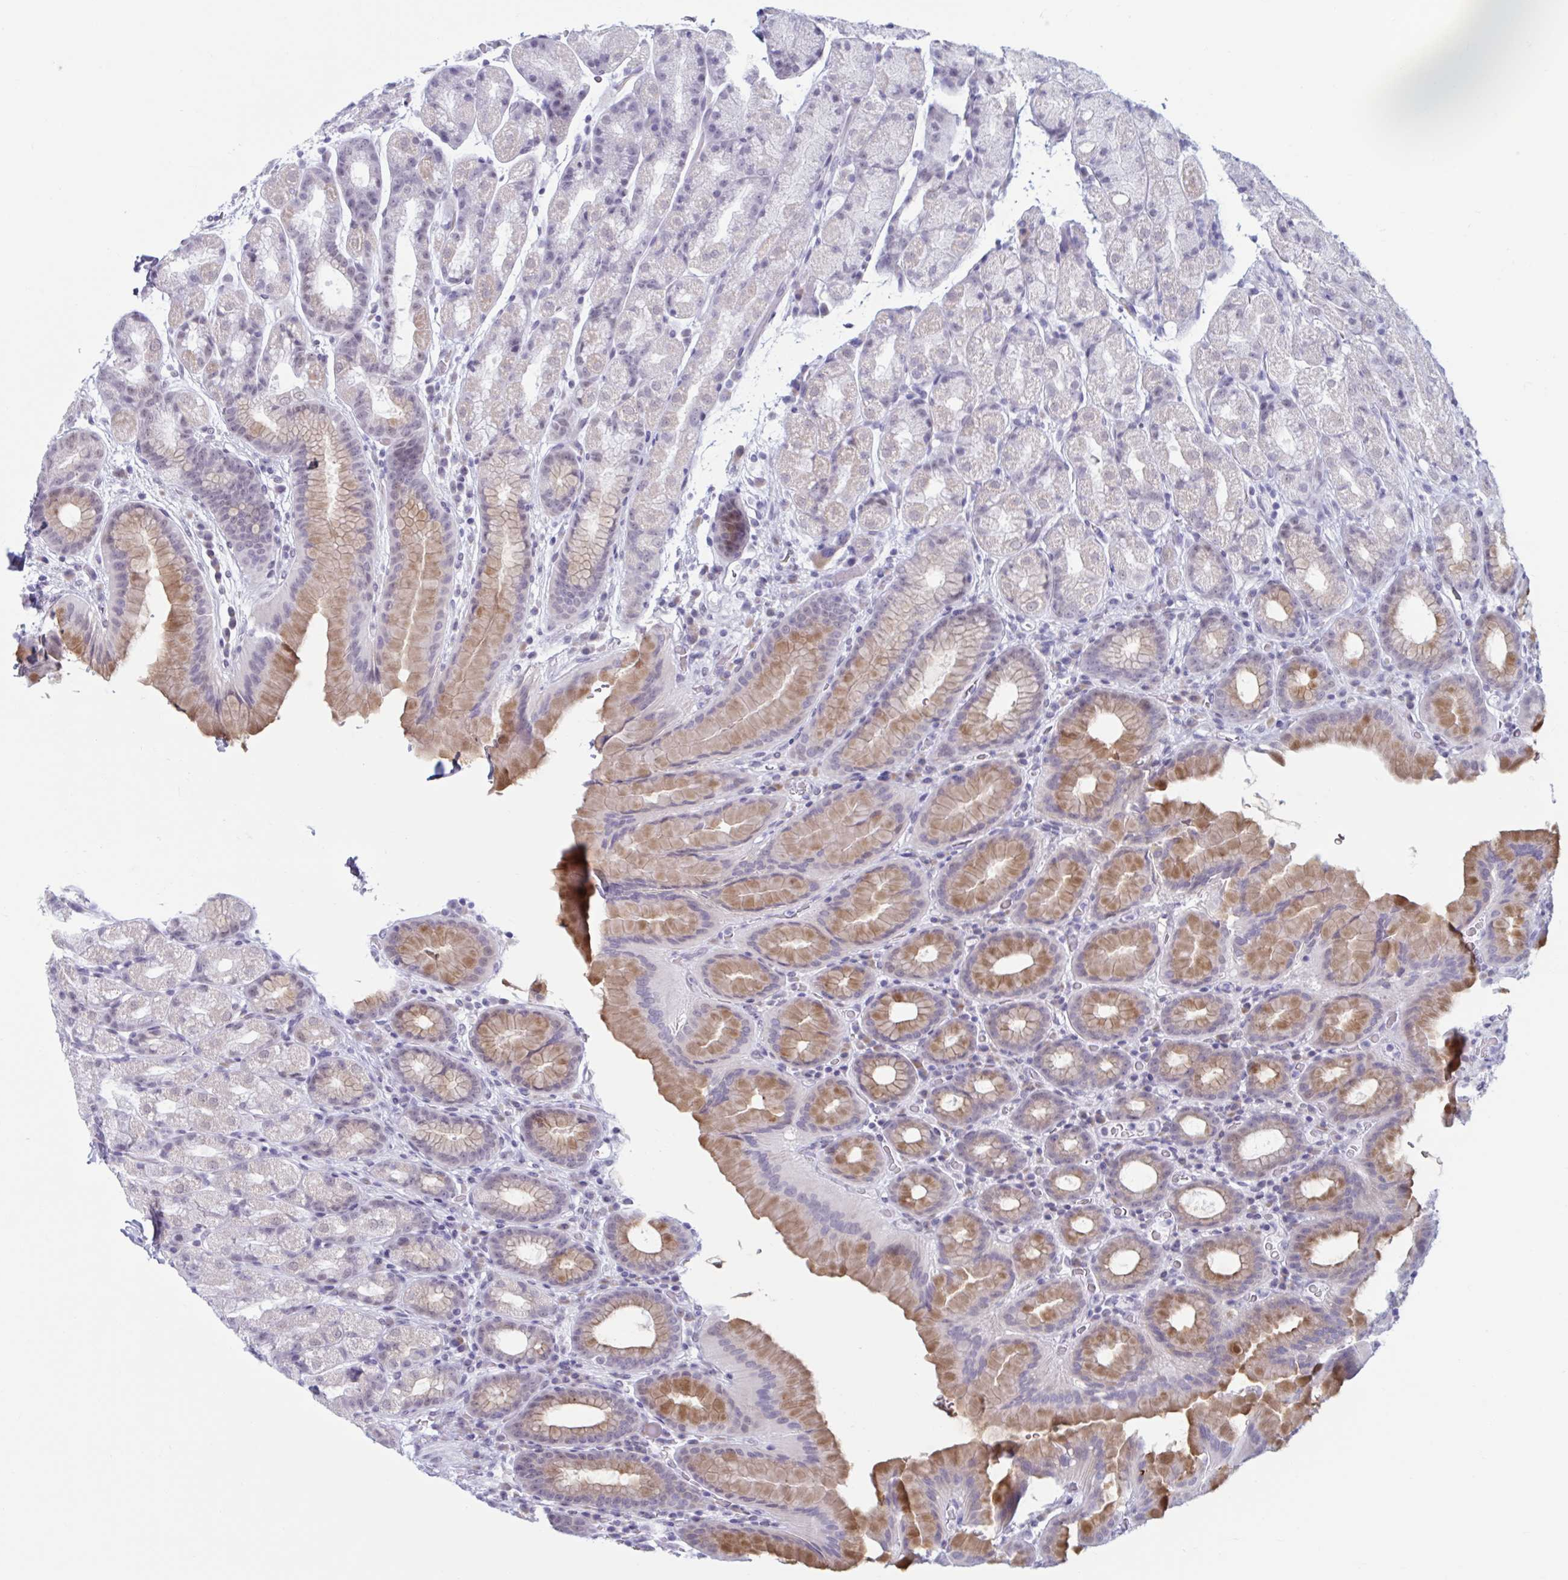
{"staining": {"intensity": "moderate", "quantity": "<25%", "location": "cytoplasmic/membranous"}, "tissue": "stomach", "cell_type": "Glandular cells", "image_type": "normal", "snomed": [{"axis": "morphology", "description": "Normal tissue, NOS"}, {"axis": "topography", "description": "Stomach, upper"}, {"axis": "topography", "description": "Stomach"}], "caption": "DAB (3,3'-diaminobenzidine) immunohistochemical staining of unremarkable human stomach demonstrates moderate cytoplasmic/membranous protein positivity in approximately <25% of glandular cells.", "gene": "MSMB", "patient": {"sex": "male", "age": 68}}